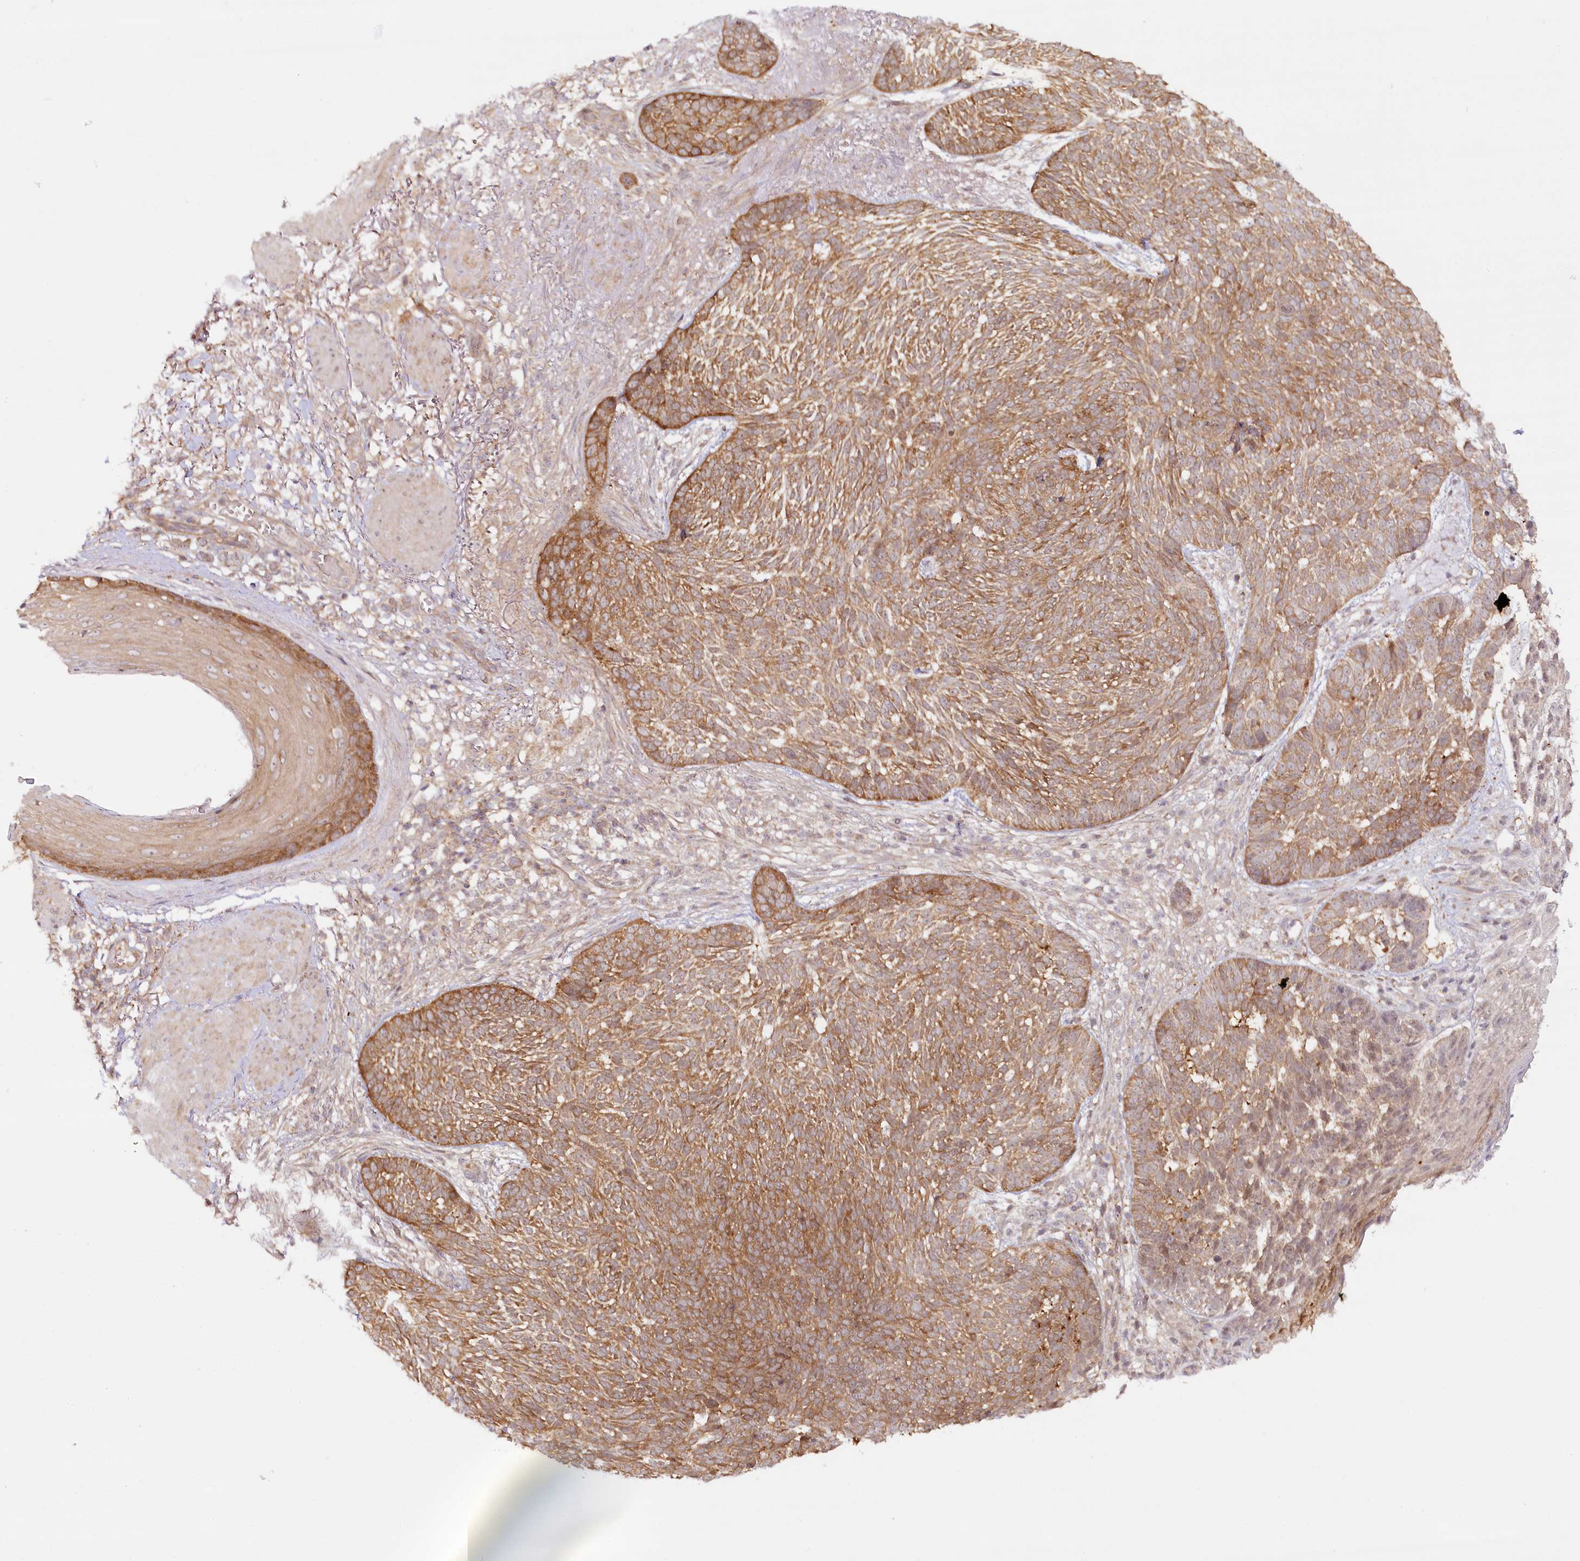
{"staining": {"intensity": "moderate", "quantity": ">75%", "location": "cytoplasmic/membranous"}, "tissue": "skin cancer", "cell_type": "Tumor cells", "image_type": "cancer", "snomed": [{"axis": "morphology", "description": "Normal tissue, NOS"}, {"axis": "morphology", "description": "Basal cell carcinoma"}, {"axis": "topography", "description": "Skin"}], "caption": "Skin basal cell carcinoma was stained to show a protein in brown. There is medium levels of moderate cytoplasmic/membranous positivity in approximately >75% of tumor cells. Ihc stains the protein in brown and the nuclei are stained blue.", "gene": "INPP4B", "patient": {"sex": "male", "age": 64}}